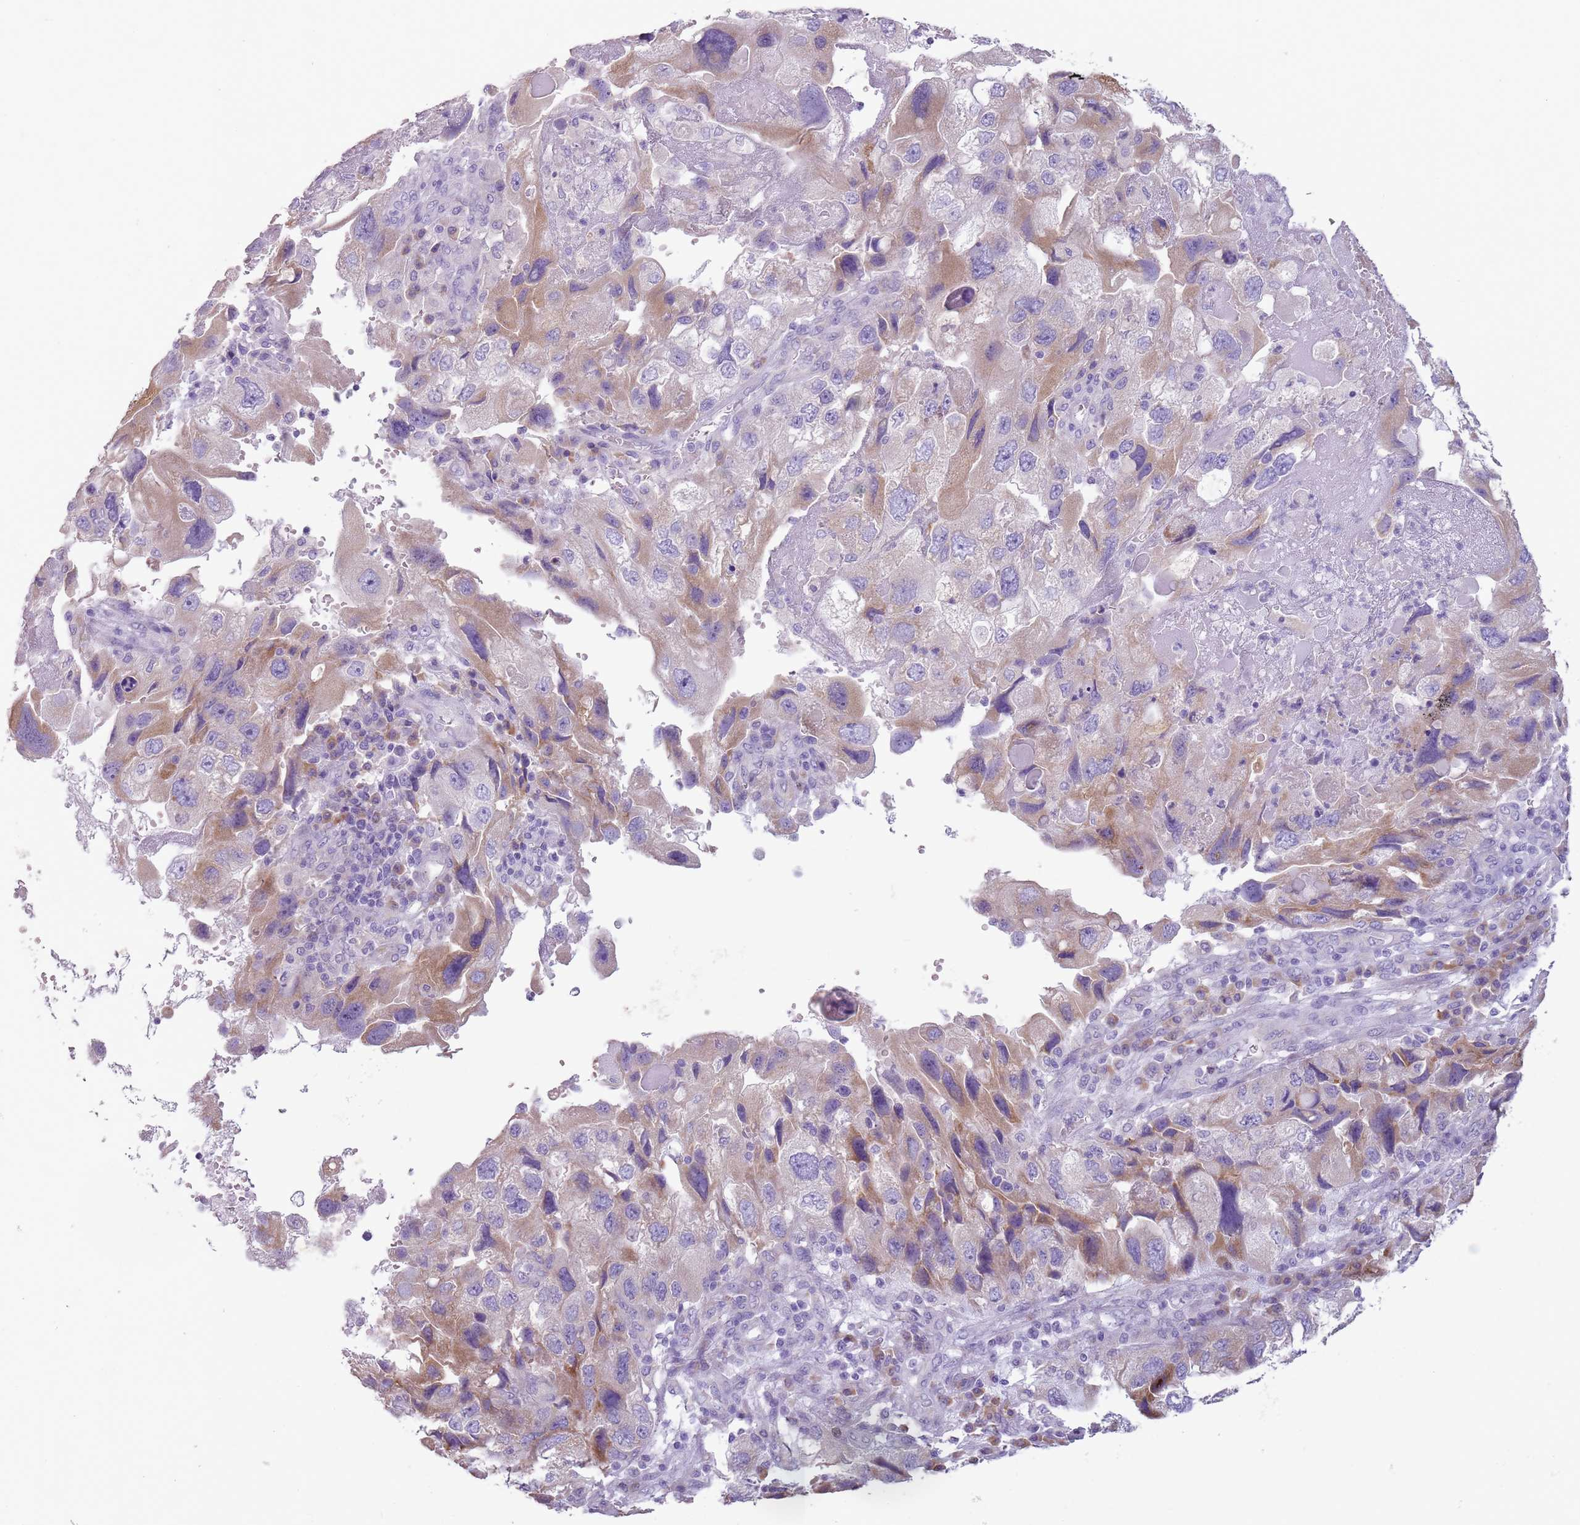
{"staining": {"intensity": "weak", "quantity": "25%-75%", "location": "cytoplasmic/membranous"}, "tissue": "endometrial cancer", "cell_type": "Tumor cells", "image_type": "cancer", "snomed": [{"axis": "morphology", "description": "Adenocarcinoma, NOS"}, {"axis": "topography", "description": "Endometrium"}], "caption": "Weak cytoplasmic/membranous expression for a protein is seen in approximately 25%-75% of tumor cells of endometrial cancer (adenocarcinoma) using IHC.", "gene": "HYOU1", "patient": {"sex": "female", "age": 49}}